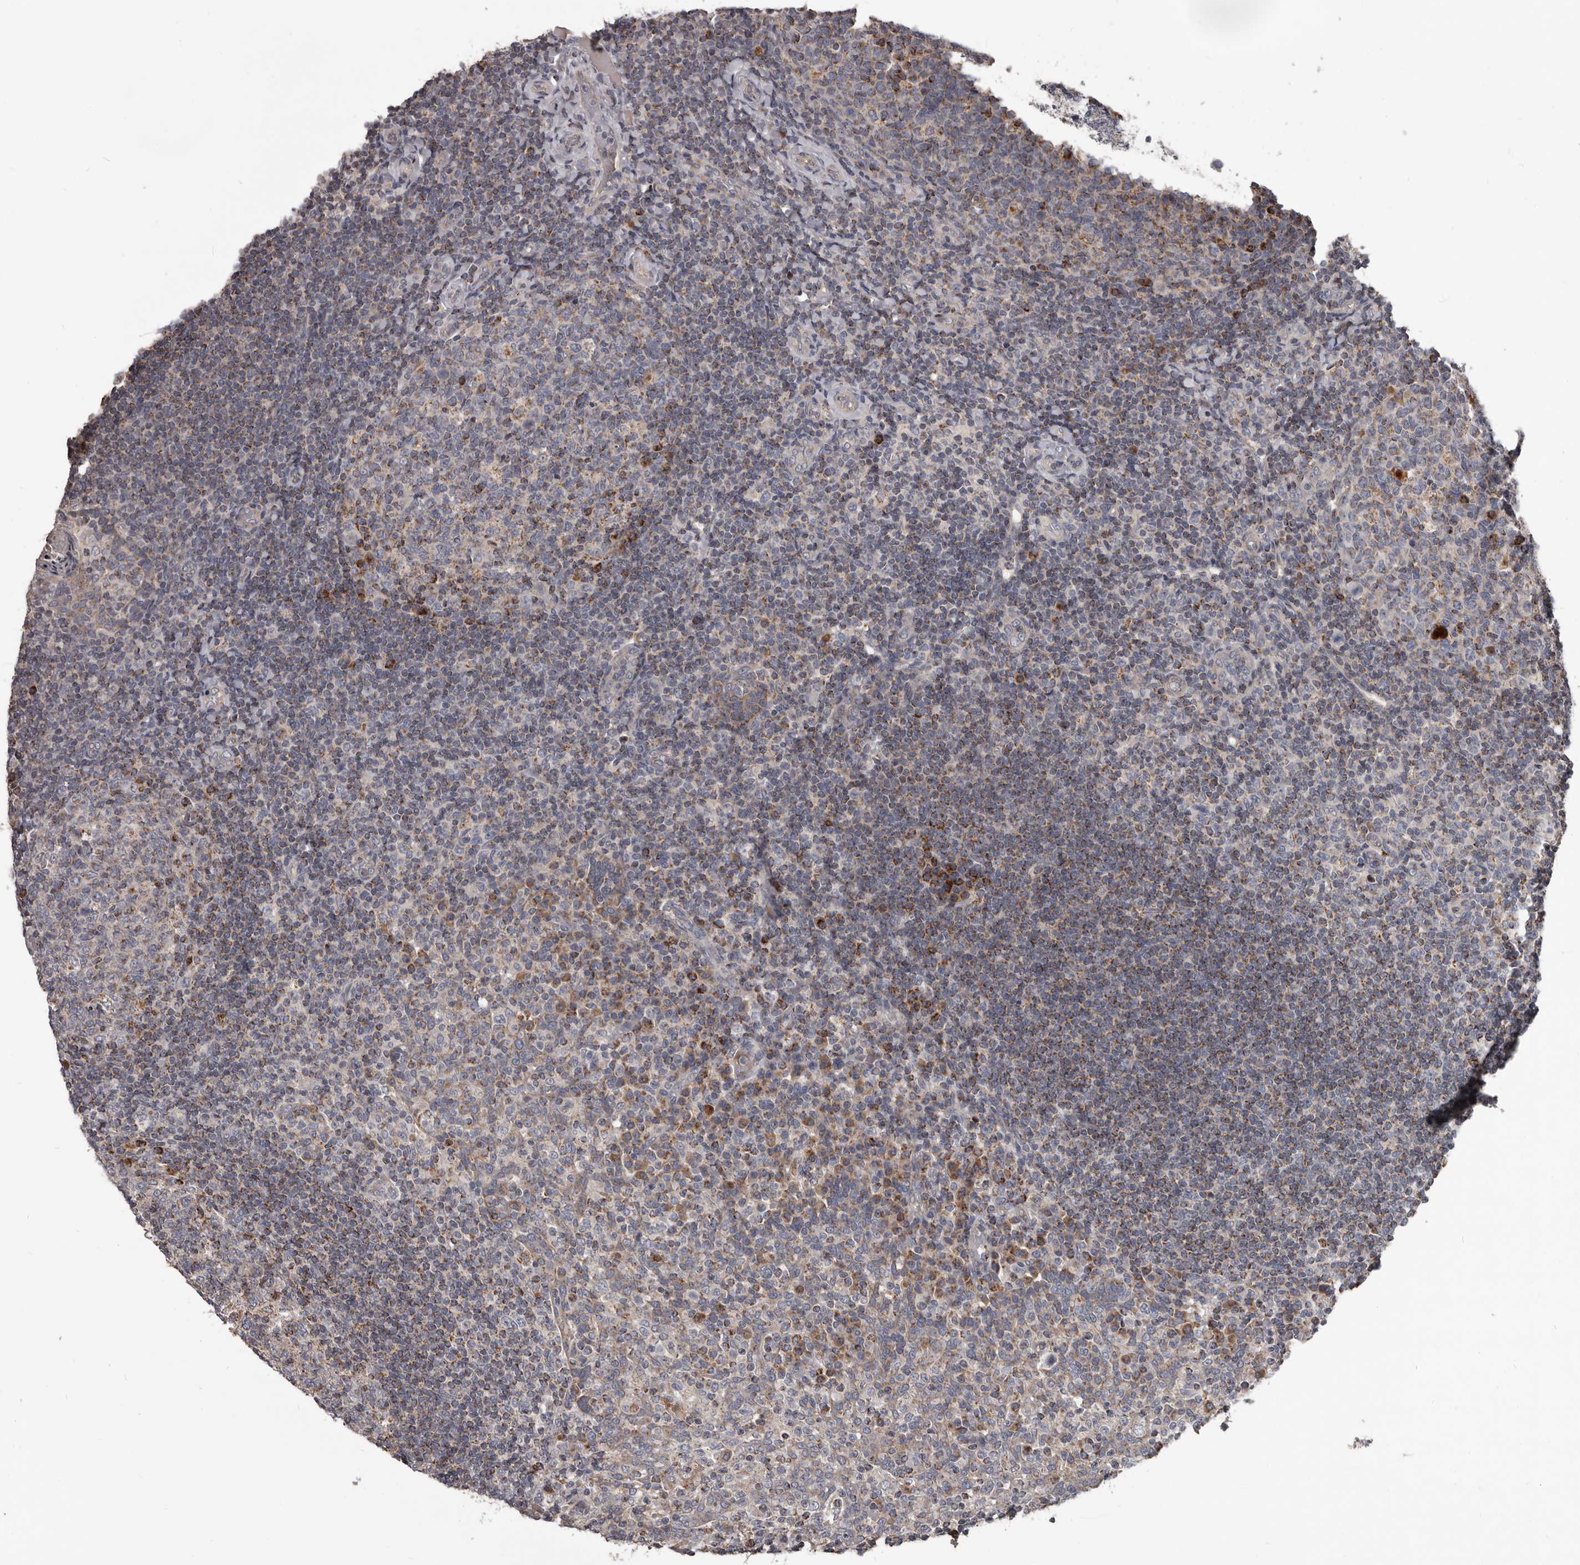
{"staining": {"intensity": "strong", "quantity": "<25%", "location": "cytoplasmic/membranous"}, "tissue": "tonsil", "cell_type": "Germinal center cells", "image_type": "normal", "snomed": [{"axis": "morphology", "description": "Normal tissue, NOS"}, {"axis": "topography", "description": "Tonsil"}], "caption": "Immunohistochemistry (IHC) histopathology image of unremarkable tonsil: tonsil stained using immunohistochemistry reveals medium levels of strong protein expression localized specifically in the cytoplasmic/membranous of germinal center cells, appearing as a cytoplasmic/membranous brown color.", "gene": "ALDH5A1", "patient": {"sex": "female", "age": 19}}